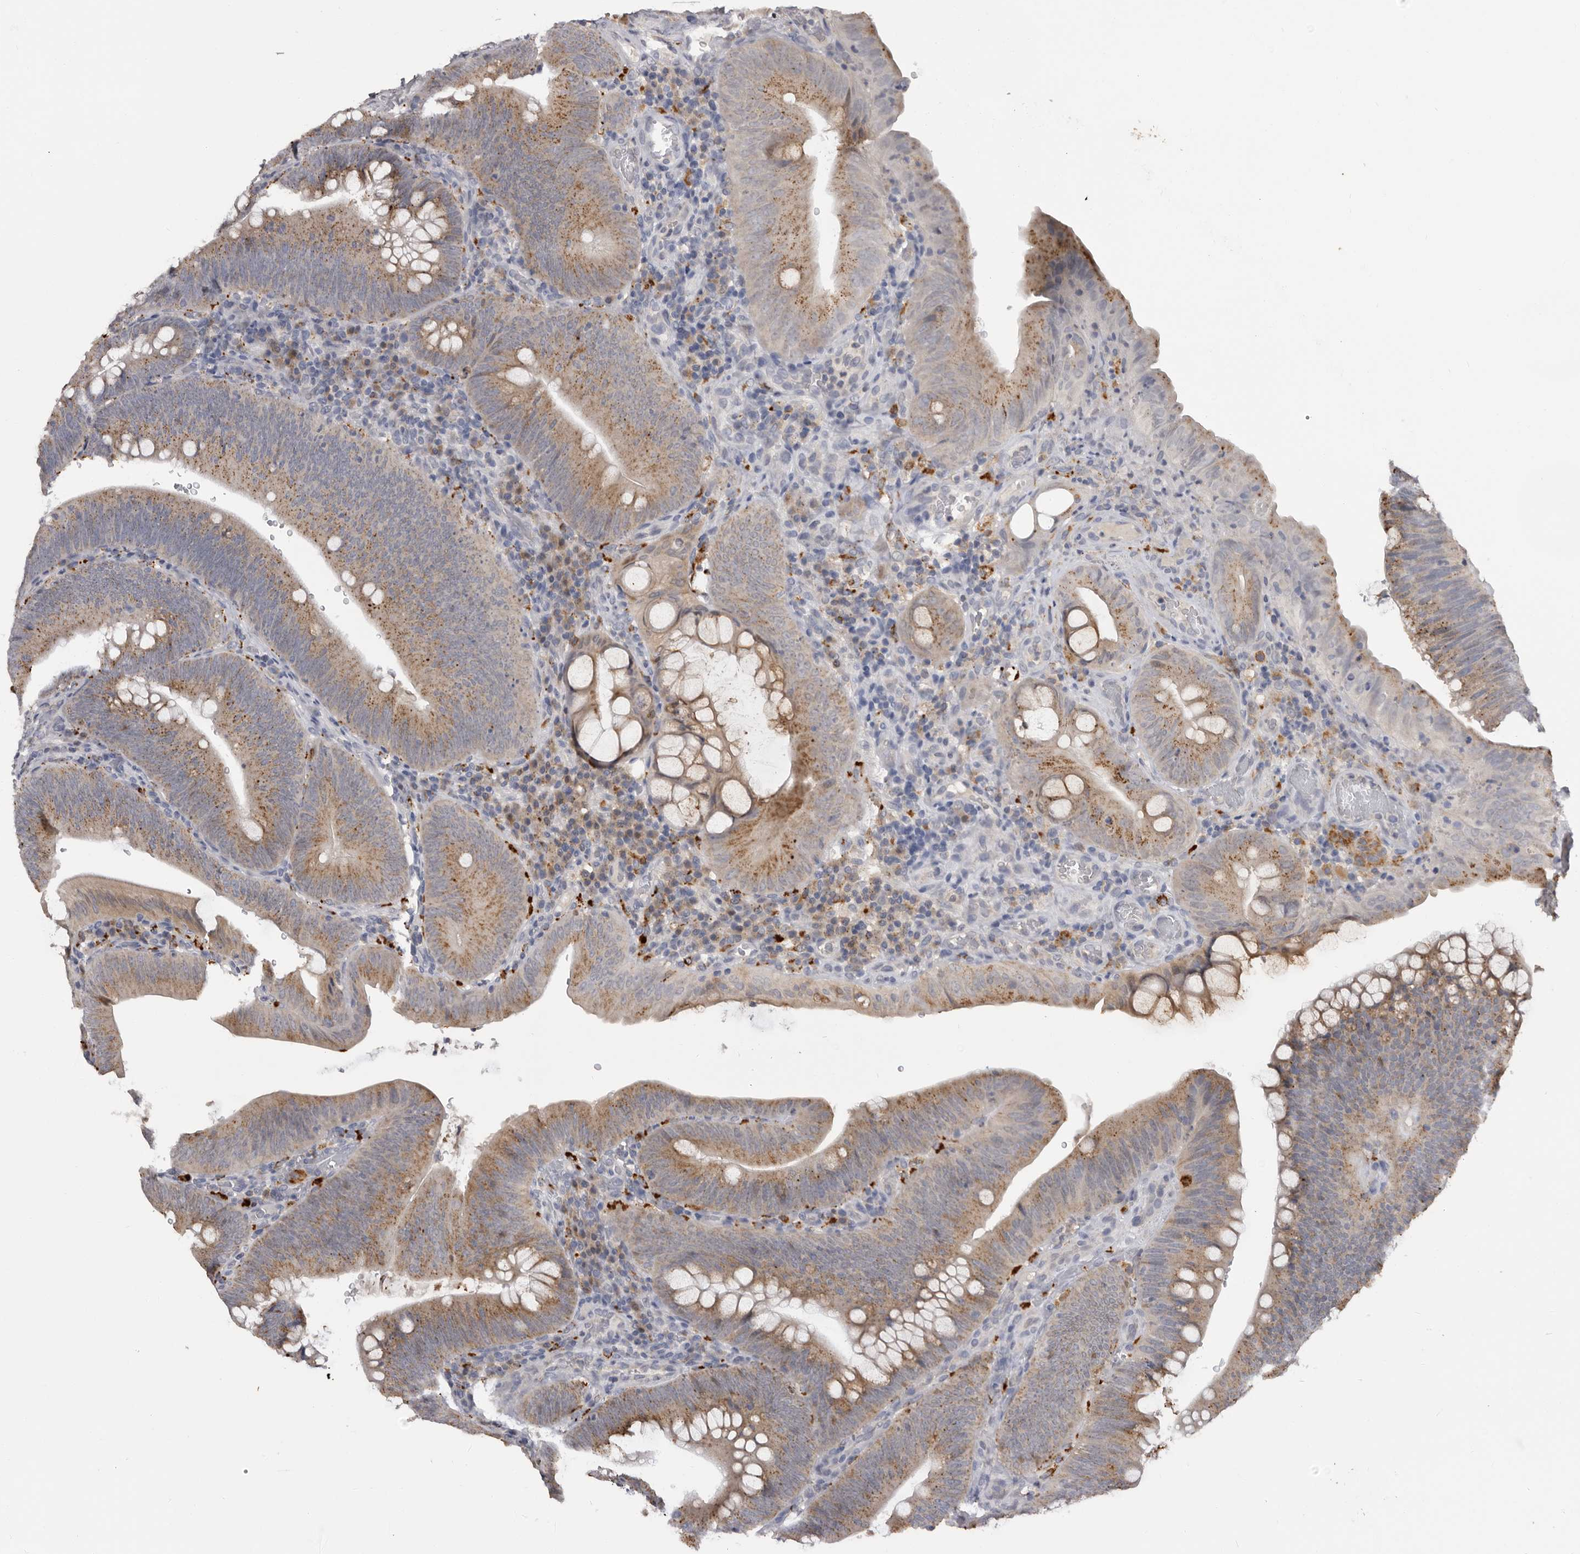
{"staining": {"intensity": "moderate", "quantity": "25%-75%", "location": "cytoplasmic/membranous"}, "tissue": "colorectal cancer", "cell_type": "Tumor cells", "image_type": "cancer", "snomed": [{"axis": "morphology", "description": "Normal tissue, NOS"}, {"axis": "topography", "description": "Colon"}], "caption": "A brown stain shows moderate cytoplasmic/membranous expression of a protein in human colorectal cancer tumor cells.", "gene": "DAP", "patient": {"sex": "female", "age": 82}}